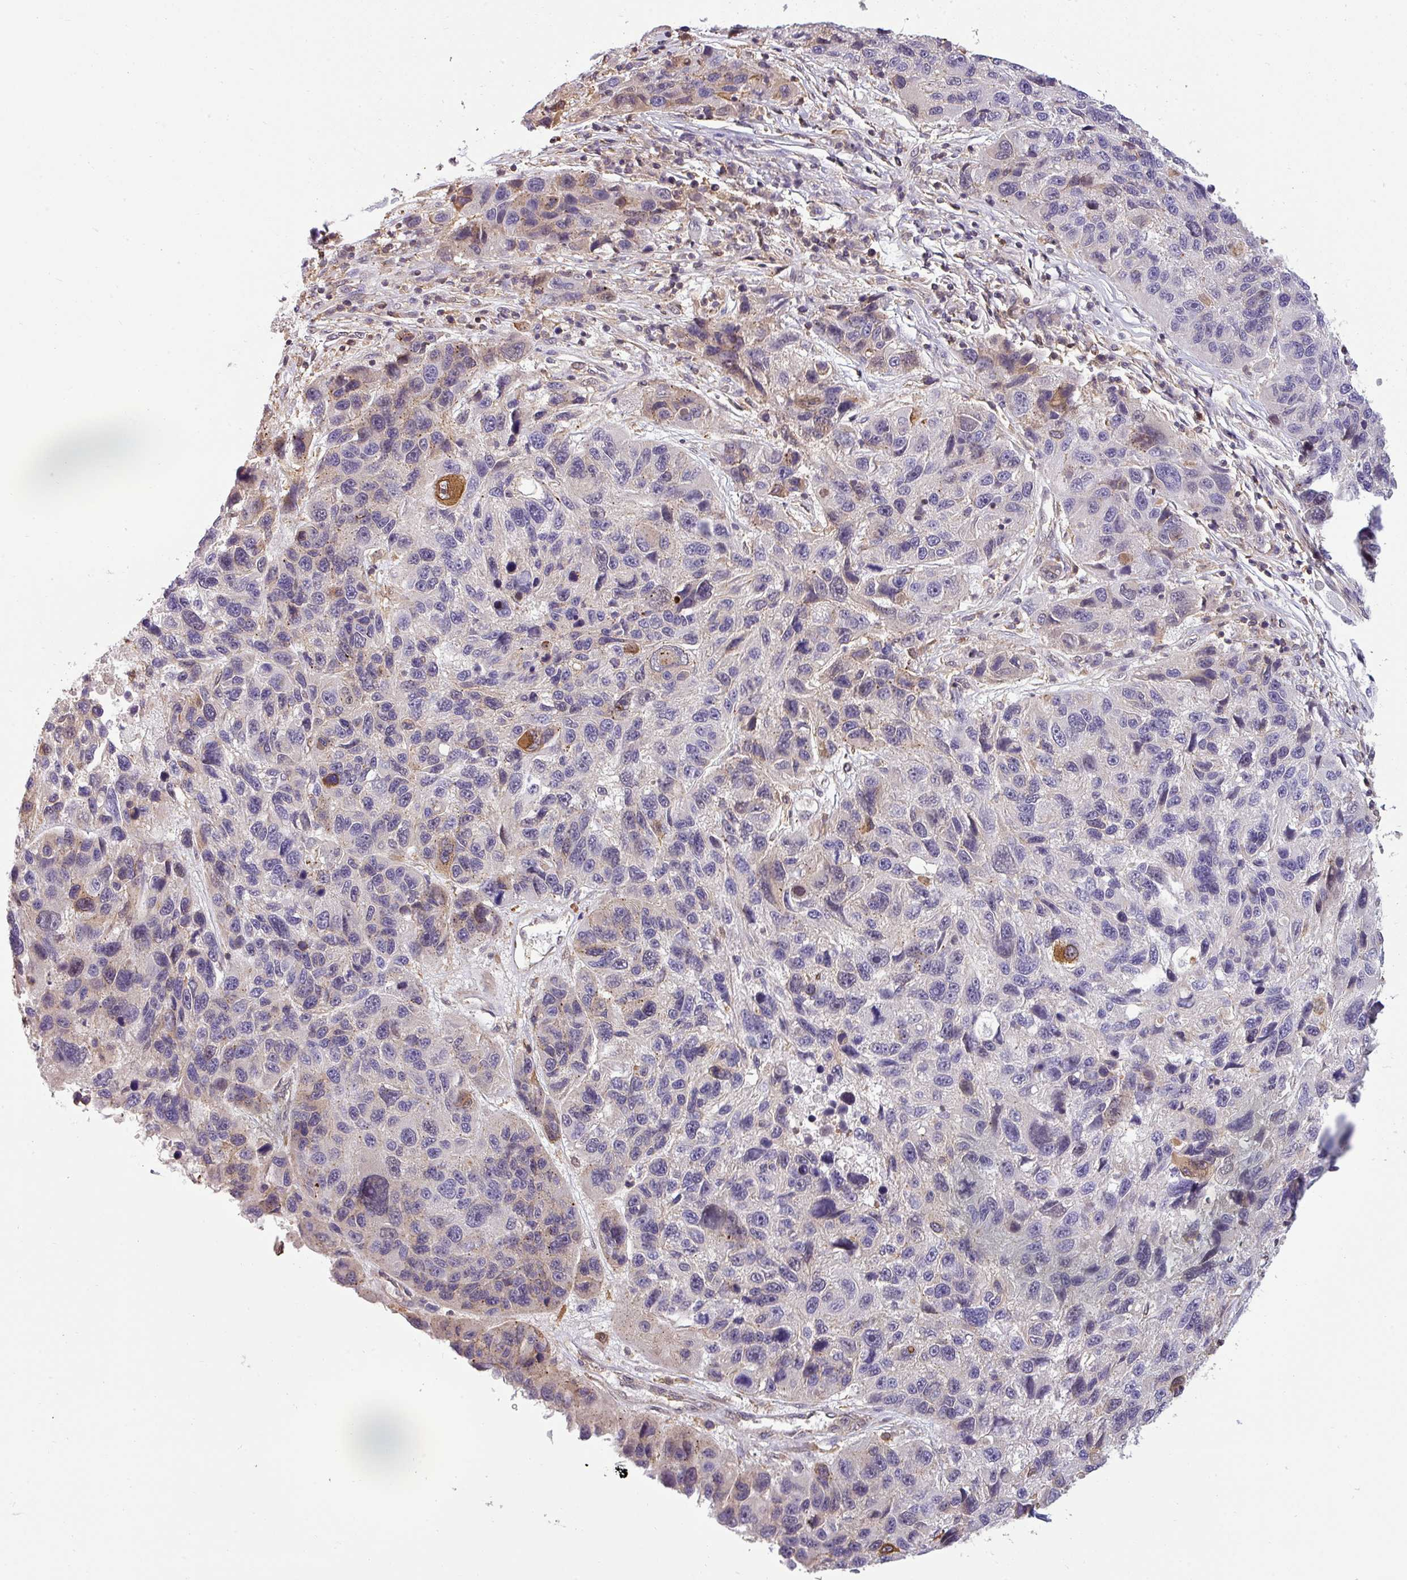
{"staining": {"intensity": "weak", "quantity": "<25%", "location": "cytoplasmic/membranous"}, "tissue": "melanoma", "cell_type": "Tumor cells", "image_type": "cancer", "snomed": [{"axis": "morphology", "description": "Malignant melanoma, NOS"}, {"axis": "topography", "description": "Skin"}], "caption": "The photomicrograph reveals no significant staining in tumor cells of melanoma.", "gene": "ZNF835", "patient": {"sex": "male", "age": 53}}